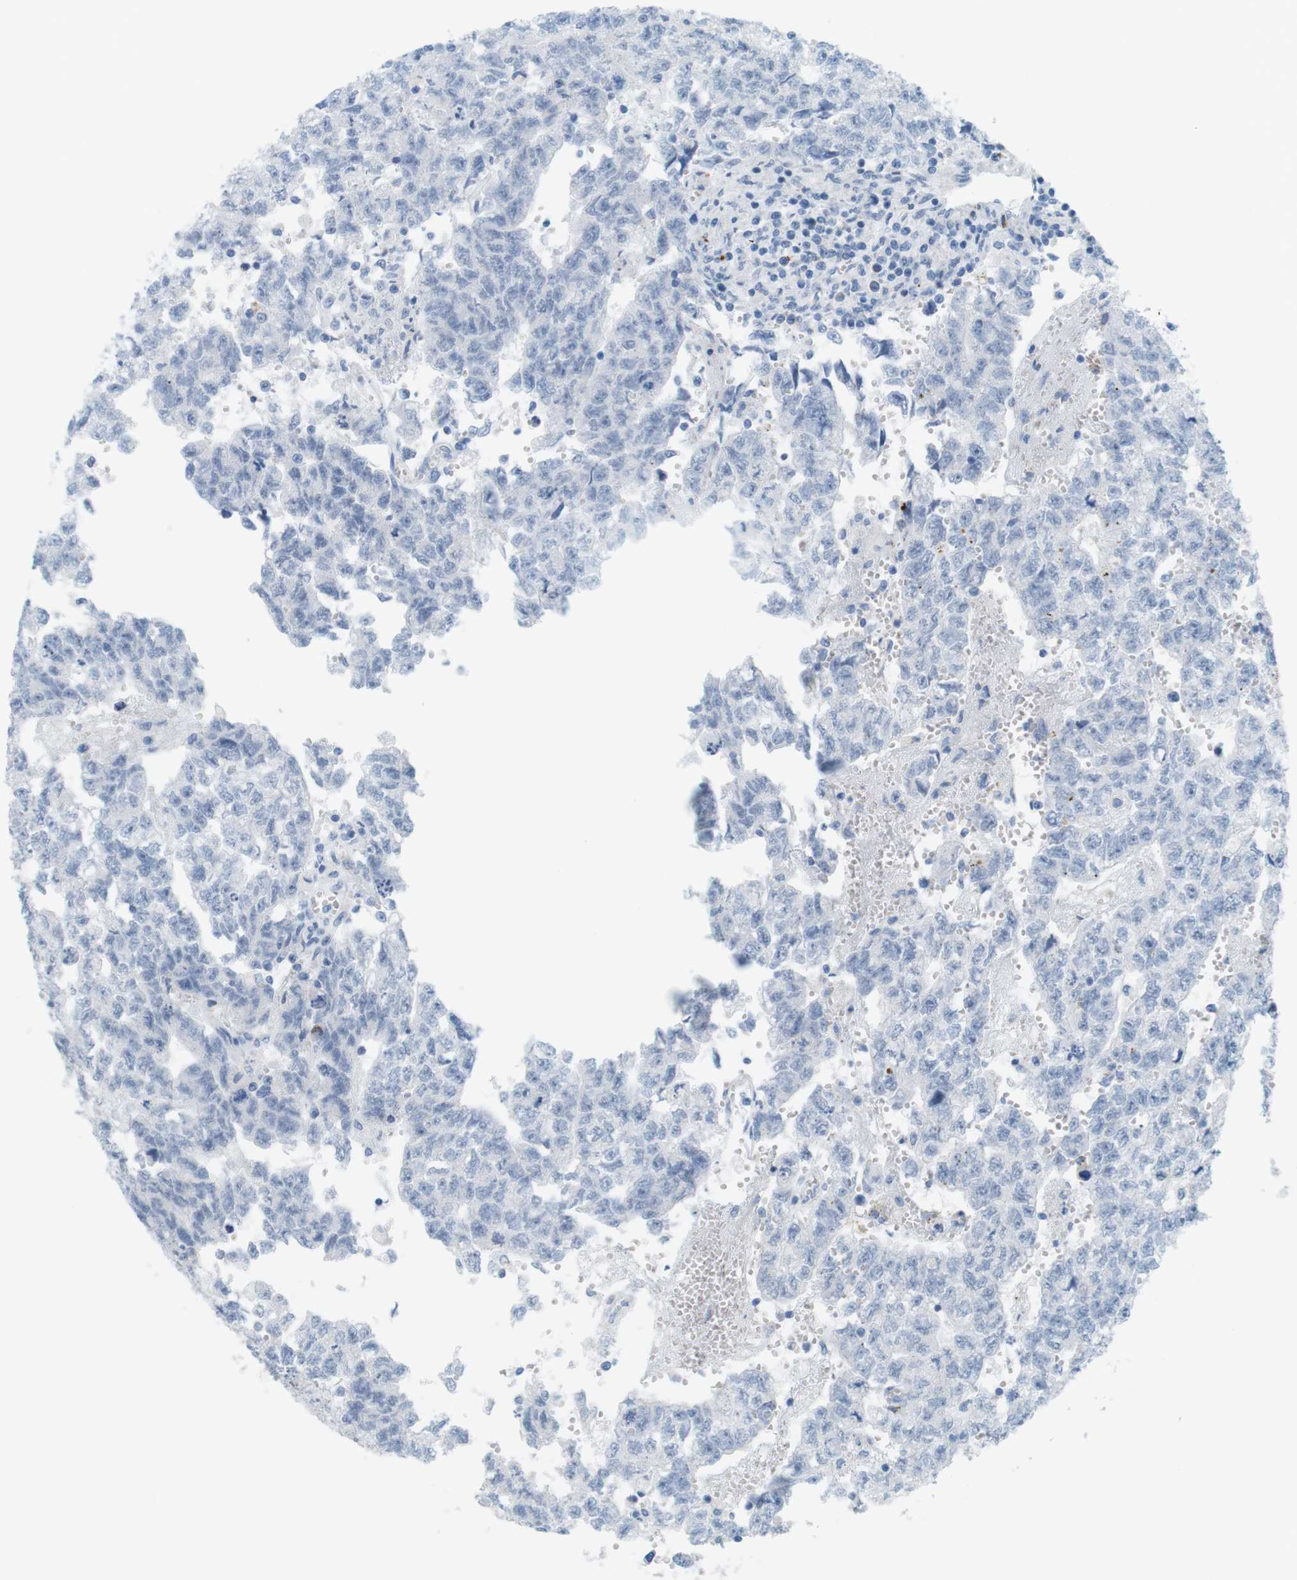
{"staining": {"intensity": "negative", "quantity": "none", "location": "none"}, "tissue": "testis cancer", "cell_type": "Tumor cells", "image_type": "cancer", "snomed": [{"axis": "morphology", "description": "Seminoma, NOS"}, {"axis": "morphology", "description": "Carcinoma, Embryonal, NOS"}, {"axis": "topography", "description": "Testis"}], "caption": "This photomicrograph is of testis seminoma stained with IHC to label a protein in brown with the nuclei are counter-stained blue. There is no expression in tumor cells.", "gene": "MYH9", "patient": {"sex": "male", "age": 38}}